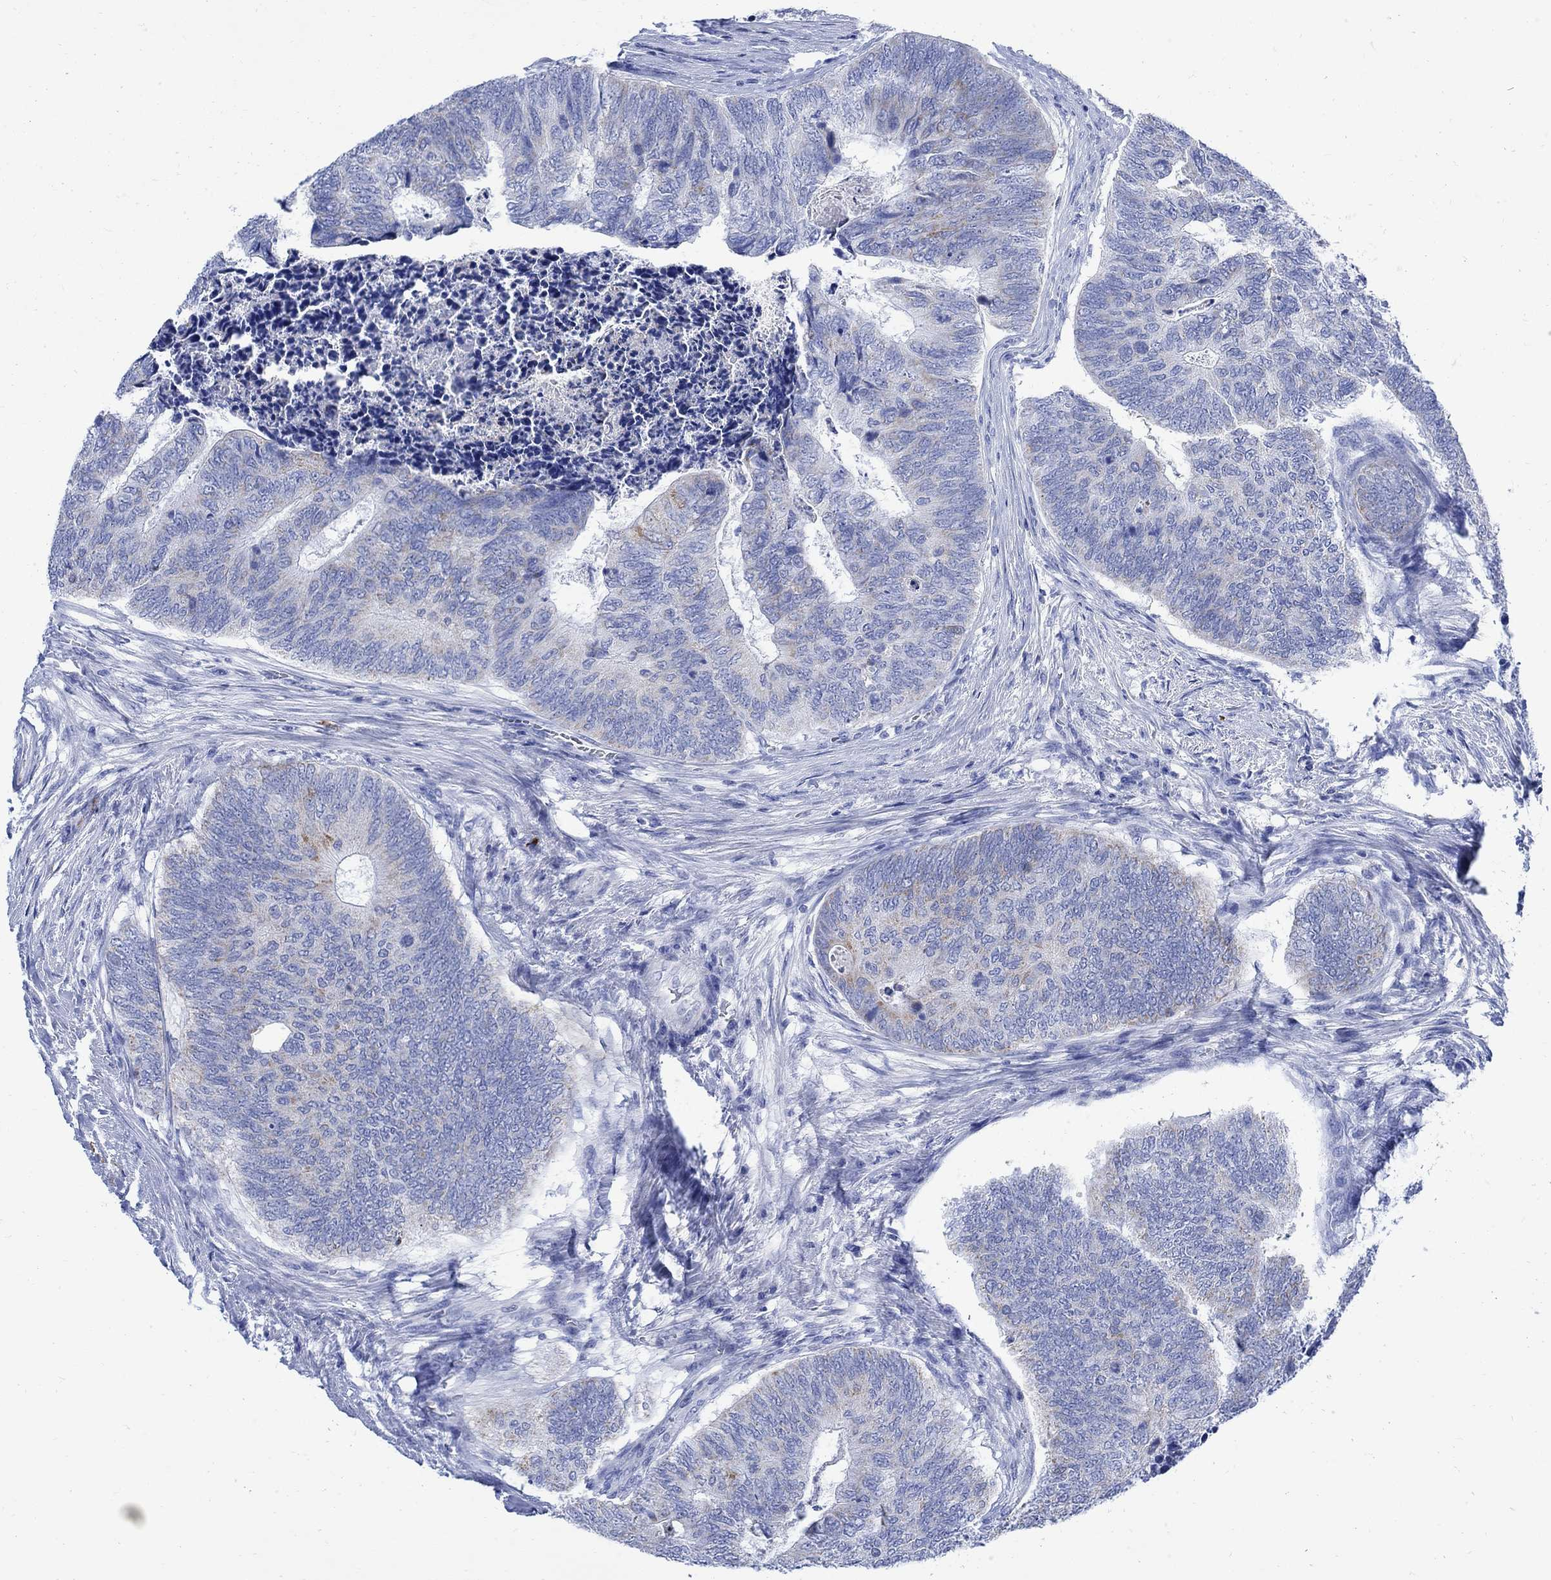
{"staining": {"intensity": "weak", "quantity": "<25%", "location": "cytoplasmic/membranous"}, "tissue": "colorectal cancer", "cell_type": "Tumor cells", "image_type": "cancer", "snomed": [{"axis": "morphology", "description": "Adenocarcinoma, NOS"}, {"axis": "topography", "description": "Colon"}], "caption": "IHC micrograph of colorectal cancer (adenocarcinoma) stained for a protein (brown), which shows no staining in tumor cells.", "gene": "CPLX2", "patient": {"sex": "female", "age": 67}}